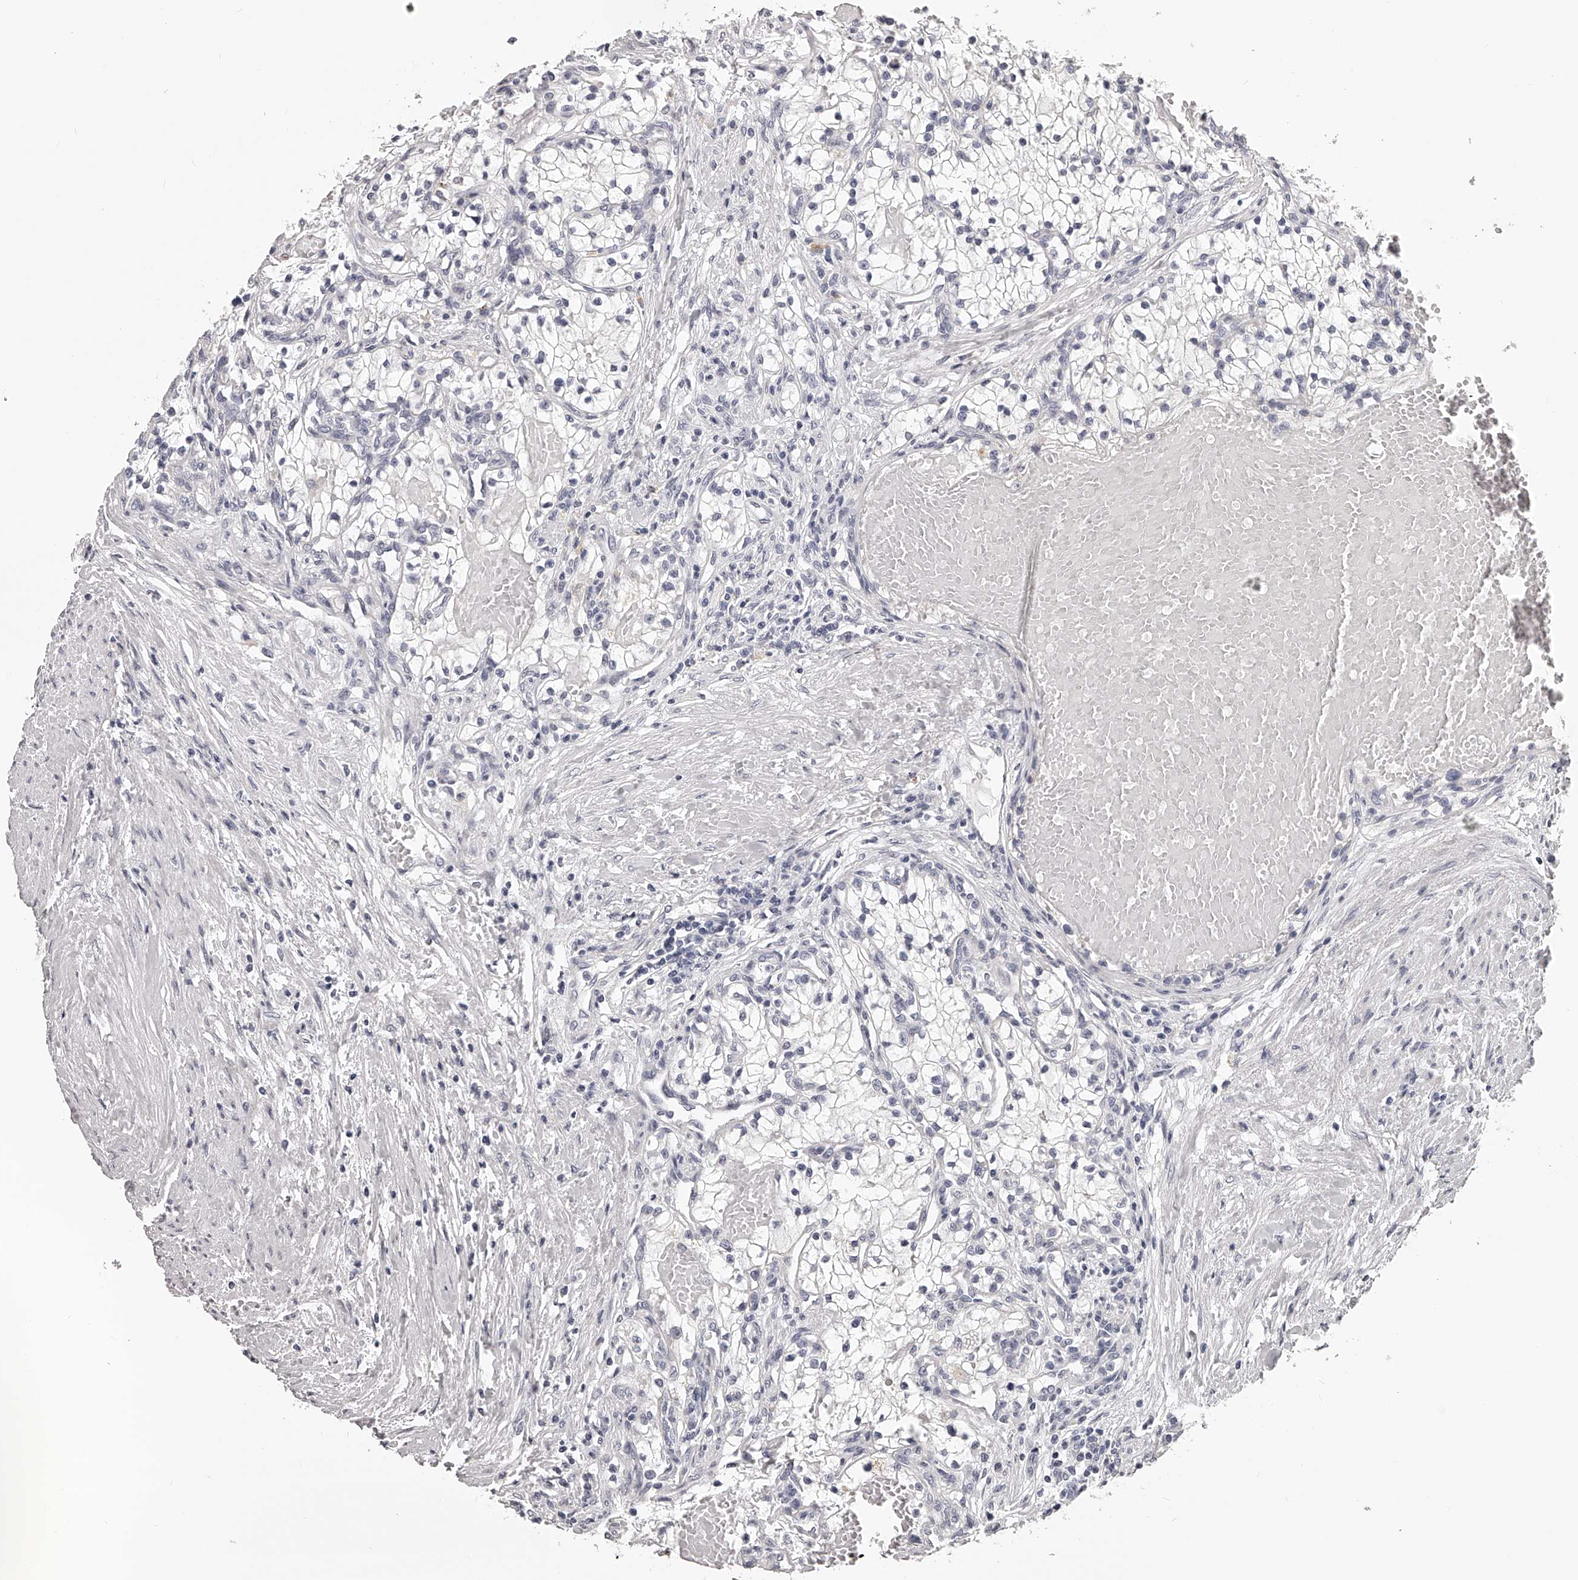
{"staining": {"intensity": "negative", "quantity": "none", "location": "none"}, "tissue": "renal cancer", "cell_type": "Tumor cells", "image_type": "cancer", "snomed": [{"axis": "morphology", "description": "Normal tissue, NOS"}, {"axis": "morphology", "description": "Adenocarcinoma, NOS"}, {"axis": "topography", "description": "Kidney"}], "caption": "Immunohistochemistry (IHC) of renal cancer shows no staining in tumor cells.", "gene": "DMRT1", "patient": {"sex": "male", "age": 68}}